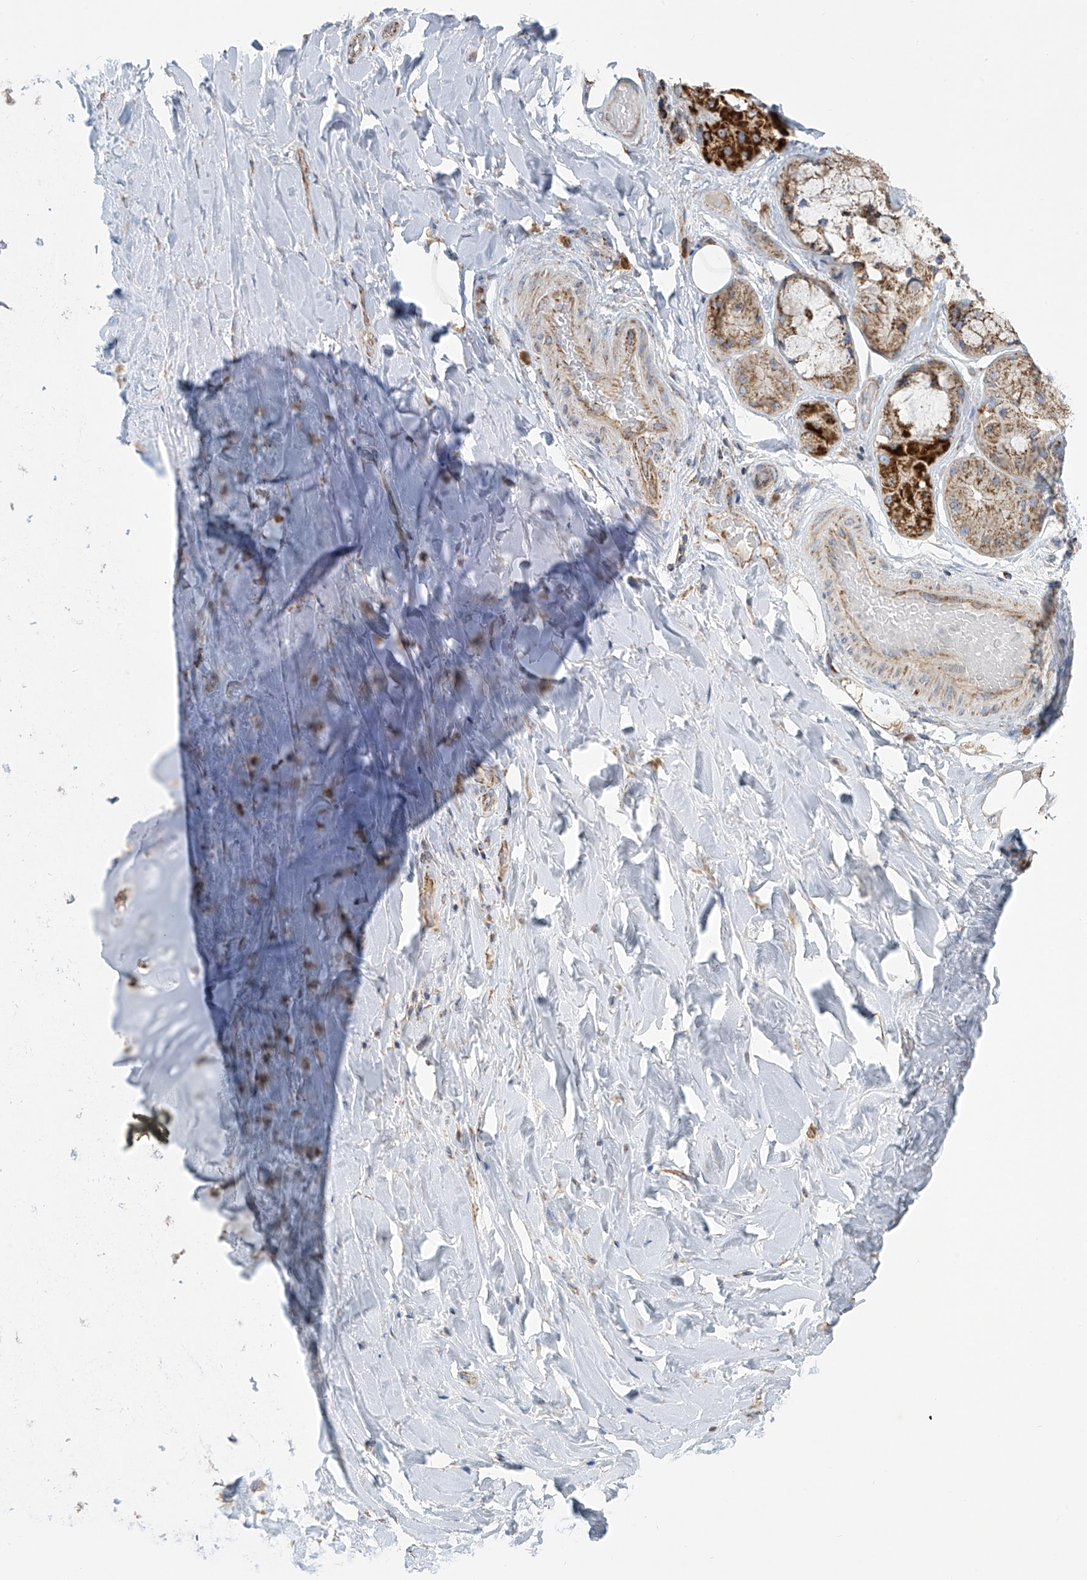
{"staining": {"intensity": "weak", "quantity": "<25%", "location": "cytoplasmic/membranous"}, "tissue": "adipose tissue", "cell_type": "Adipocytes", "image_type": "normal", "snomed": [{"axis": "morphology", "description": "Normal tissue, NOS"}, {"axis": "morphology", "description": "Squamous cell carcinoma, NOS"}, {"axis": "topography", "description": "Lymph node"}, {"axis": "topography", "description": "Bronchus"}, {"axis": "topography", "description": "Lung"}], "caption": "Immunohistochemistry (IHC) of normal adipose tissue displays no positivity in adipocytes. Brightfield microscopy of immunohistochemistry stained with DAB (3,3'-diaminobenzidine) (brown) and hematoxylin (blue), captured at high magnification.", "gene": "PNPT1", "patient": {"sex": "male", "age": 66}}